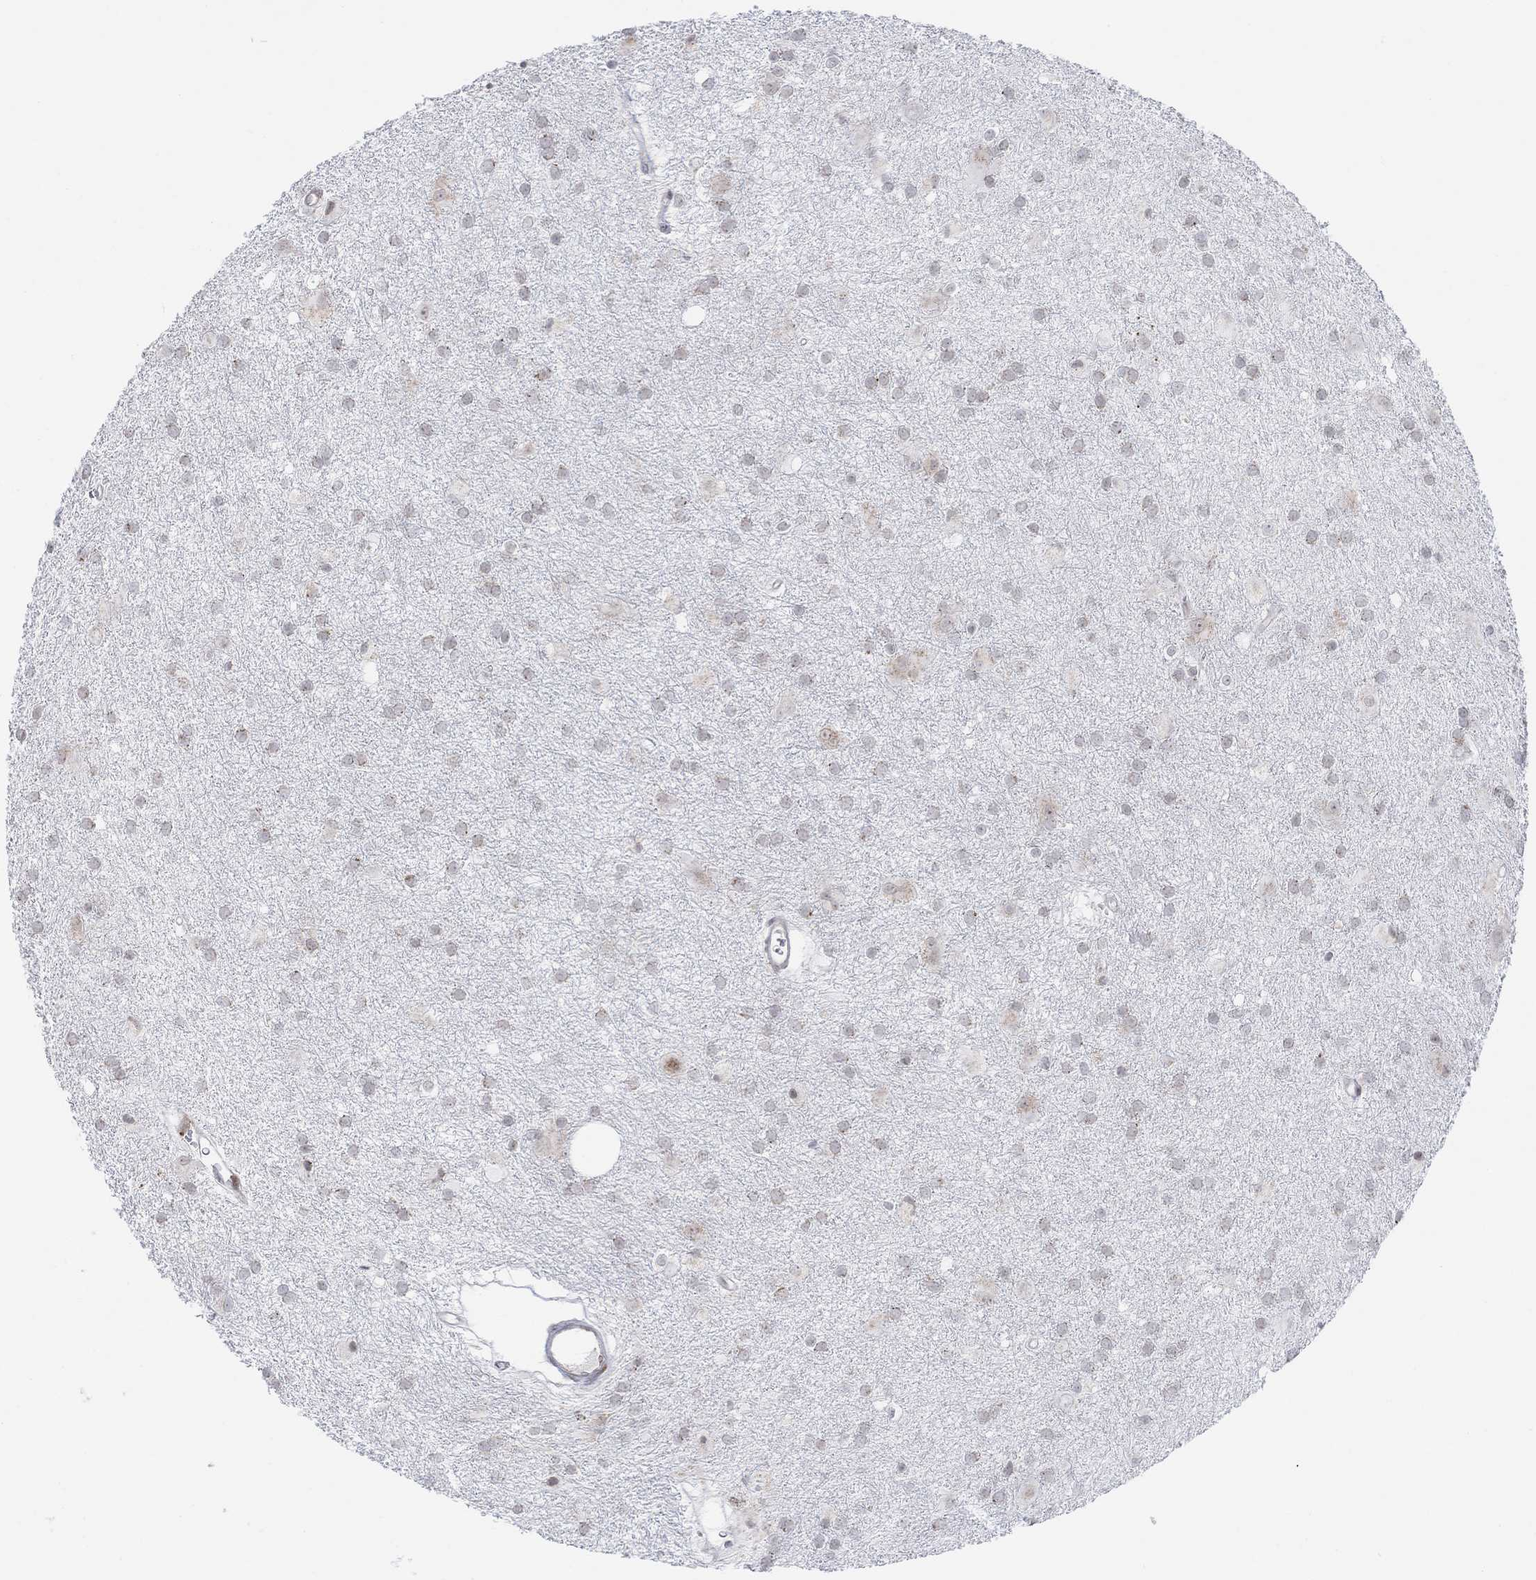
{"staining": {"intensity": "moderate", "quantity": "<25%", "location": "nuclear"}, "tissue": "glioma", "cell_type": "Tumor cells", "image_type": "cancer", "snomed": [{"axis": "morphology", "description": "Glioma, malignant, Low grade"}, {"axis": "topography", "description": "Brain"}], "caption": "Immunohistochemical staining of human low-grade glioma (malignant) exhibits low levels of moderate nuclear protein expression in approximately <25% of tumor cells. (DAB (3,3'-diaminobenzidine) = brown stain, brightfield microscopy at high magnification).", "gene": "ABHD14A", "patient": {"sex": "male", "age": 58}}